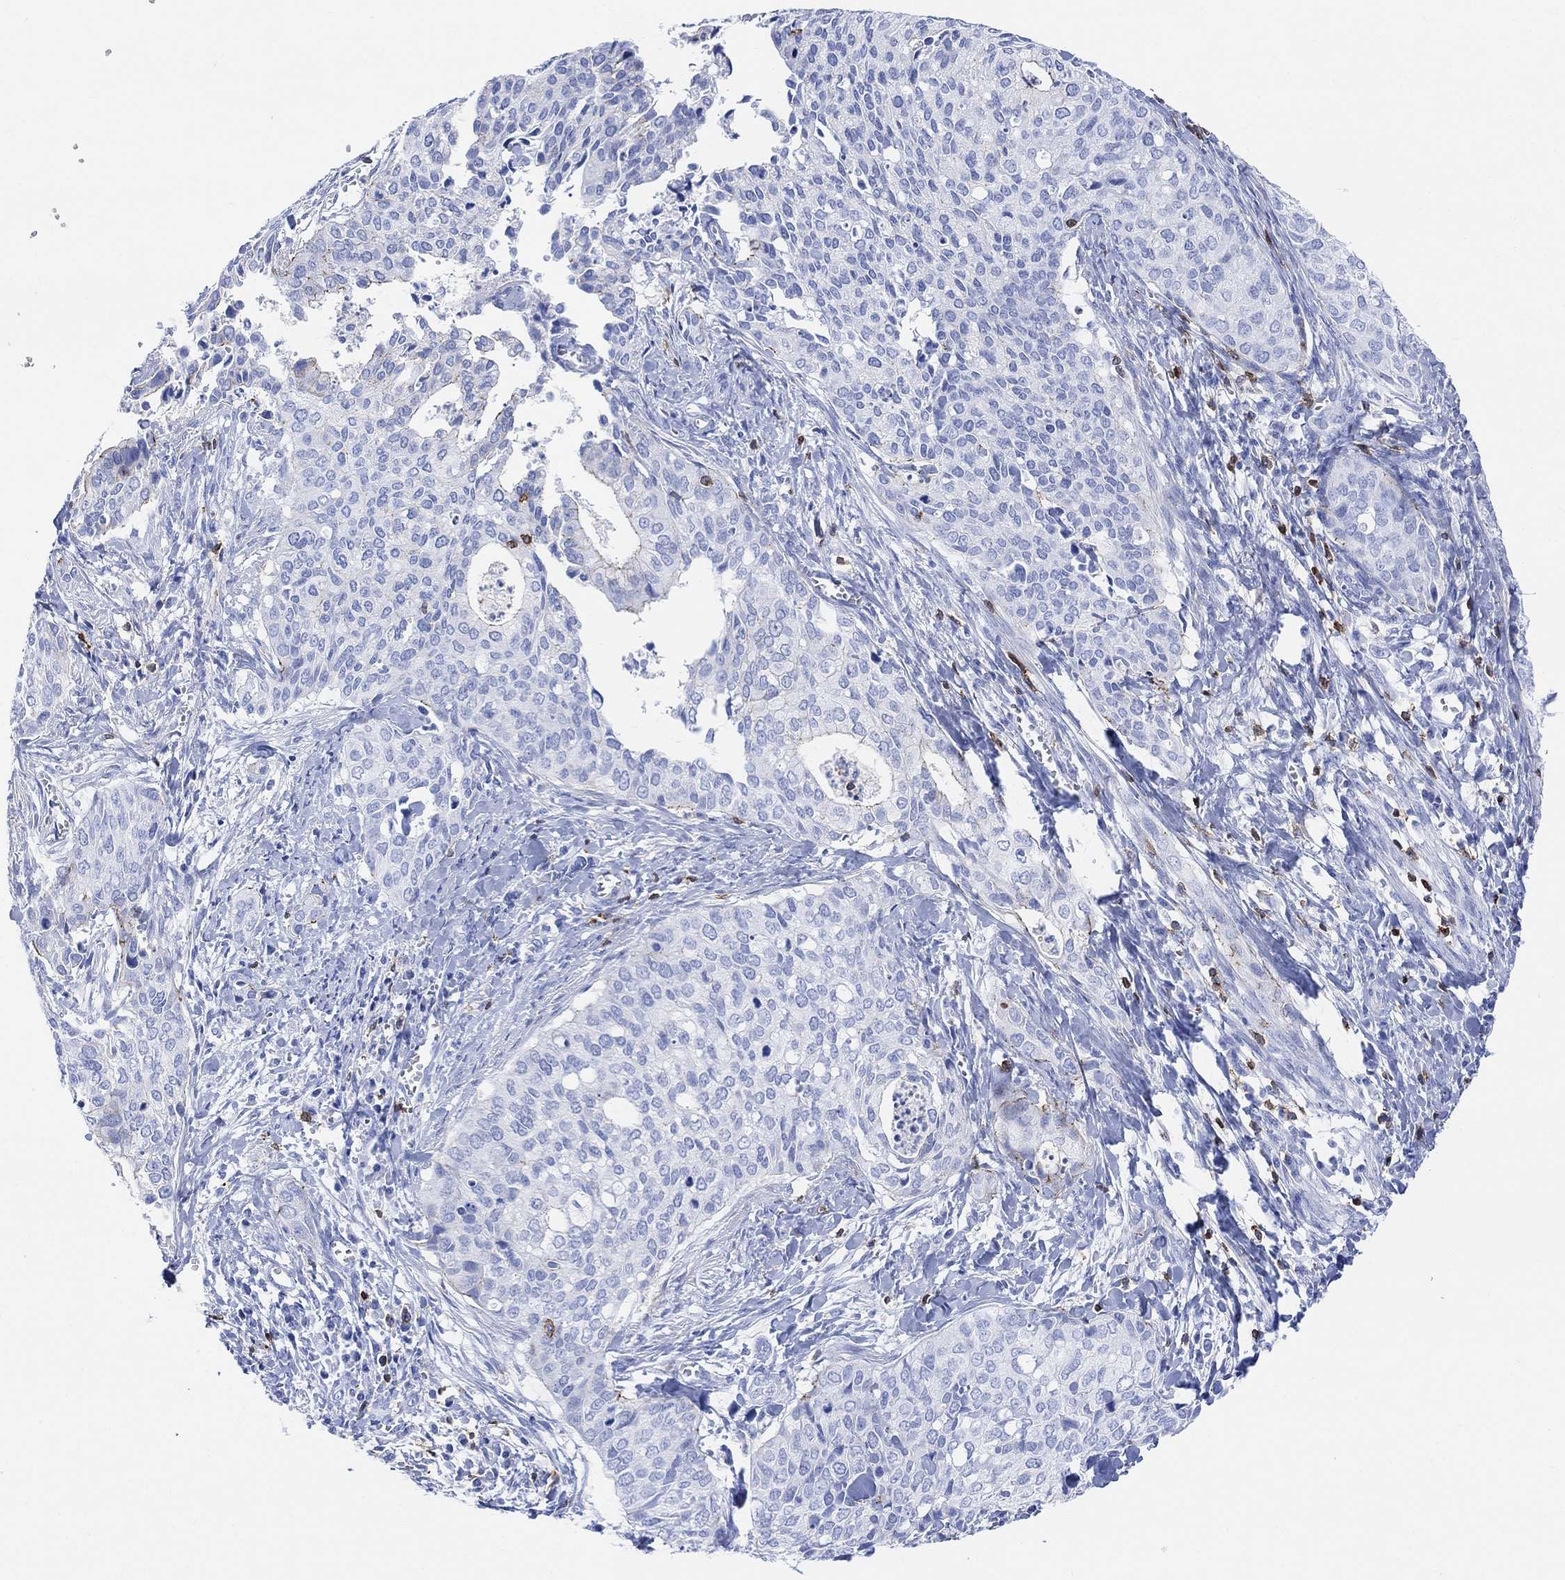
{"staining": {"intensity": "negative", "quantity": "none", "location": "none"}, "tissue": "cervical cancer", "cell_type": "Tumor cells", "image_type": "cancer", "snomed": [{"axis": "morphology", "description": "Squamous cell carcinoma, NOS"}, {"axis": "topography", "description": "Cervix"}], "caption": "Human squamous cell carcinoma (cervical) stained for a protein using immunohistochemistry demonstrates no expression in tumor cells.", "gene": "GPR65", "patient": {"sex": "female", "age": 29}}